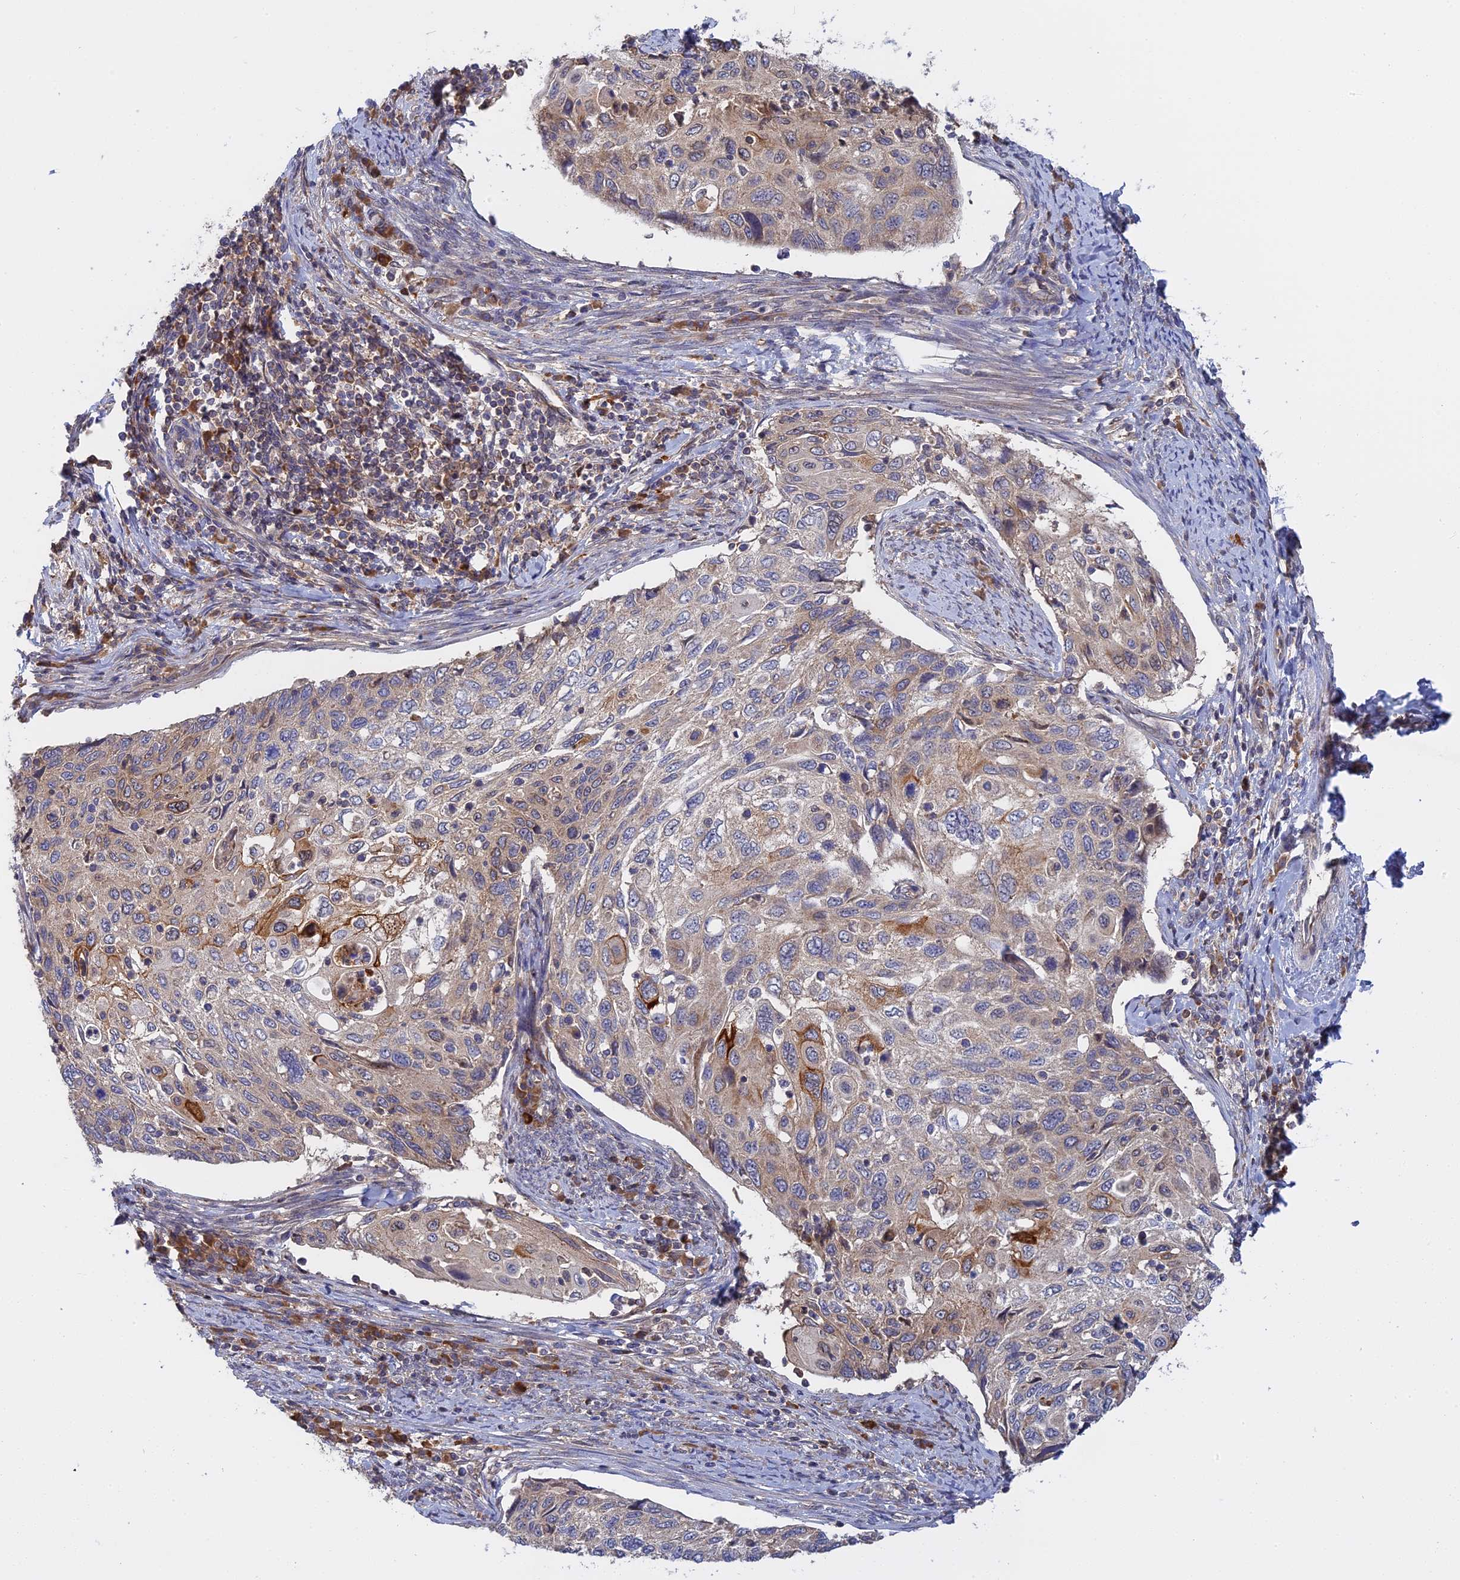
{"staining": {"intensity": "moderate", "quantity": "<25%", "location": "cytoplasmic/membranous"}, "tissue": "cervical cancer", "cell_type": "Tumor cells", "image_type": "cancer", "snomed": [{"axis": "morphology", "description": "Squamous cell carcinoma, NOS"}, {"axis": "topography", "description": "Cervix"}], "caption": "Human squamous cell carcinoma (cervical) stained with a protein marker demonstrates moderate staining in tumor cells.", "gene": "IL21R", "patient": {"sex": "female", "age": 70}}